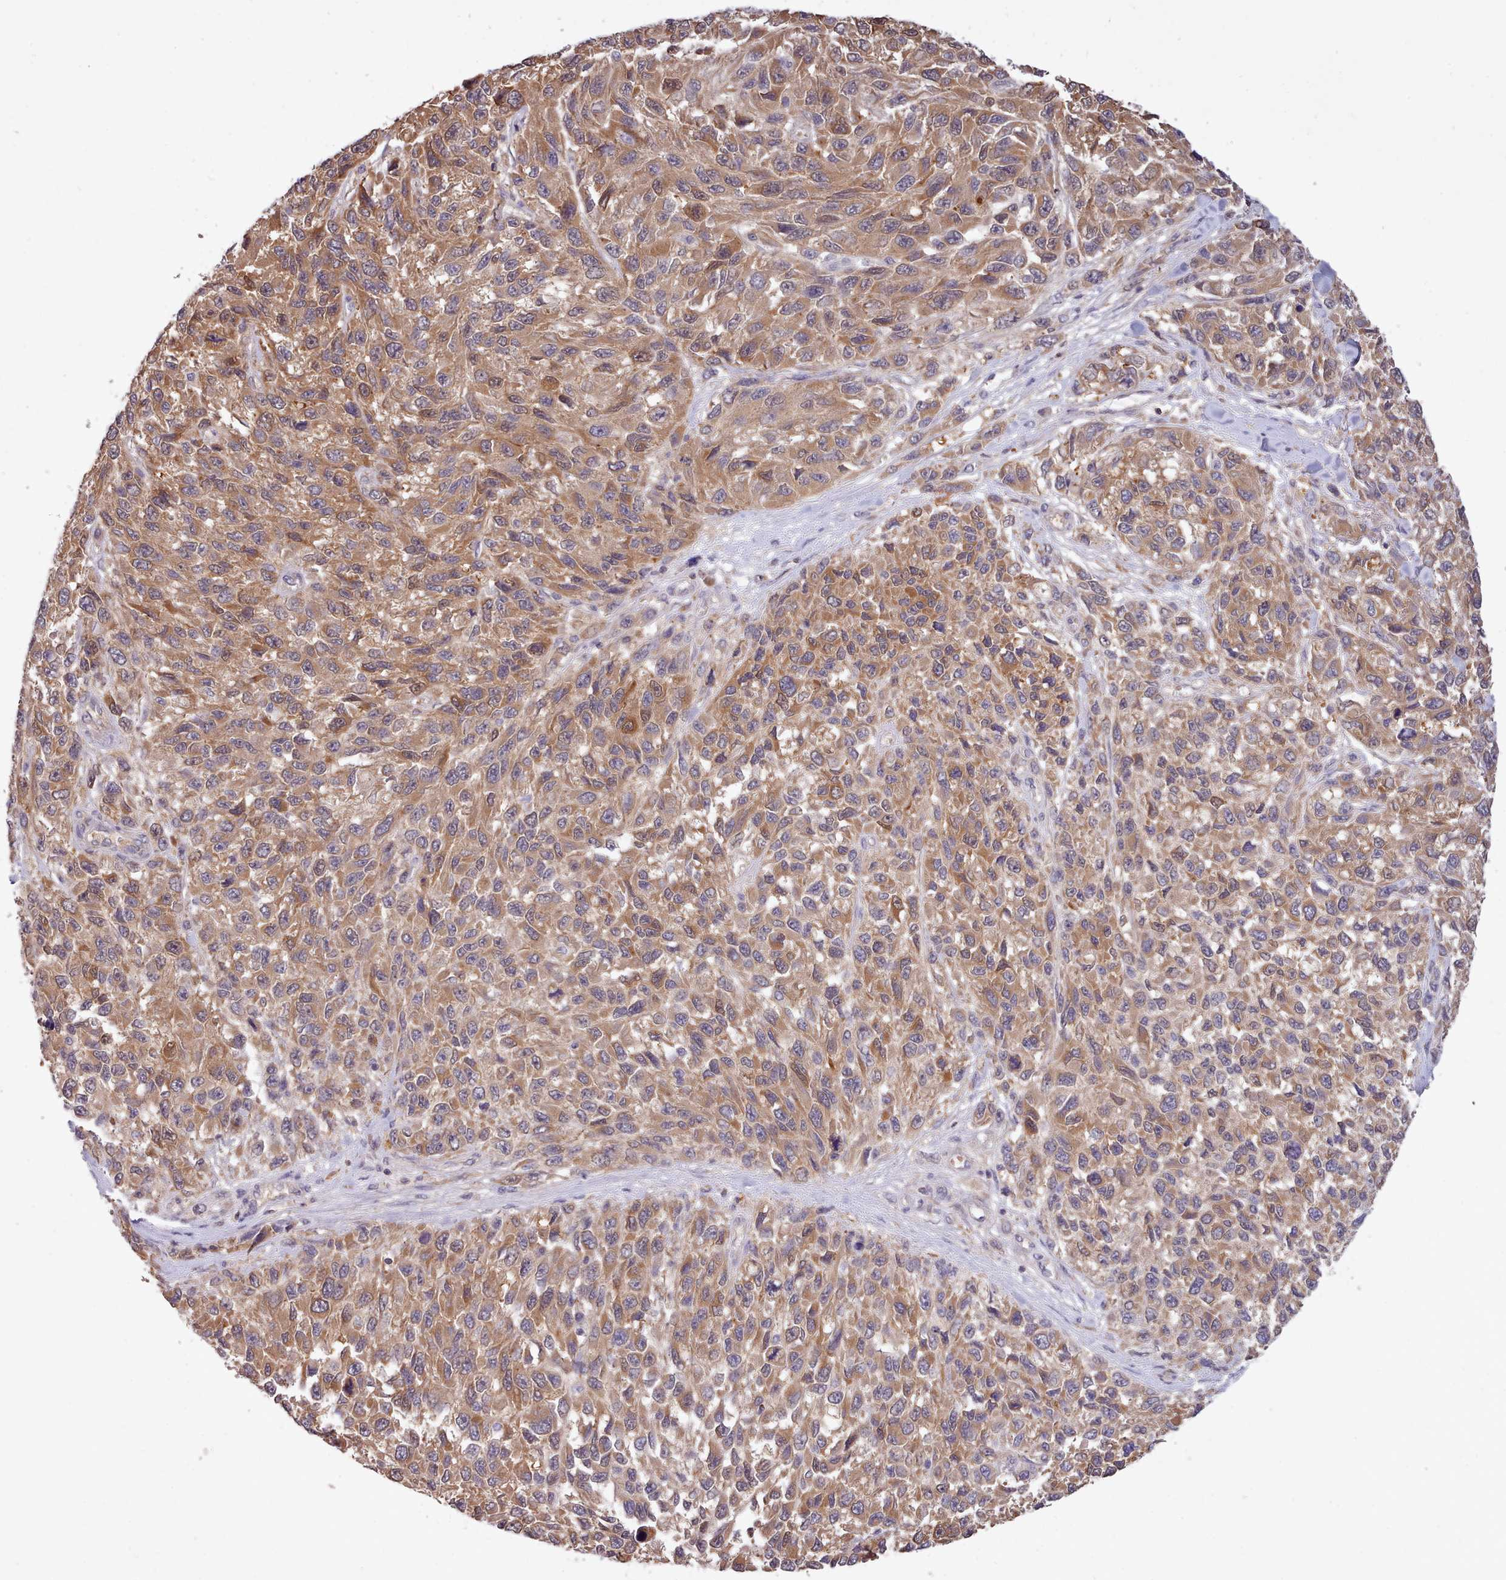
{"staining": {"intensity": "moderate", "quantity": ">75%", "location": "cytoplasmic/membranous"}, "tissue": "melanoma", "cell_type": "Tumor cells", "image_type": "cancer", "snomed": [{"axis": "morphology", "description": "Malignant melanoma, NOS"}, {"axis": "topography", "description": "Skin"}], "caption": "Tumor cells show medium levels of moderate cytoplasmic/membranous staining in about >75% of cells in human malignant melanoma.", "gene": "ARL17A", "patient": {"sex": "female", "age": 96}}